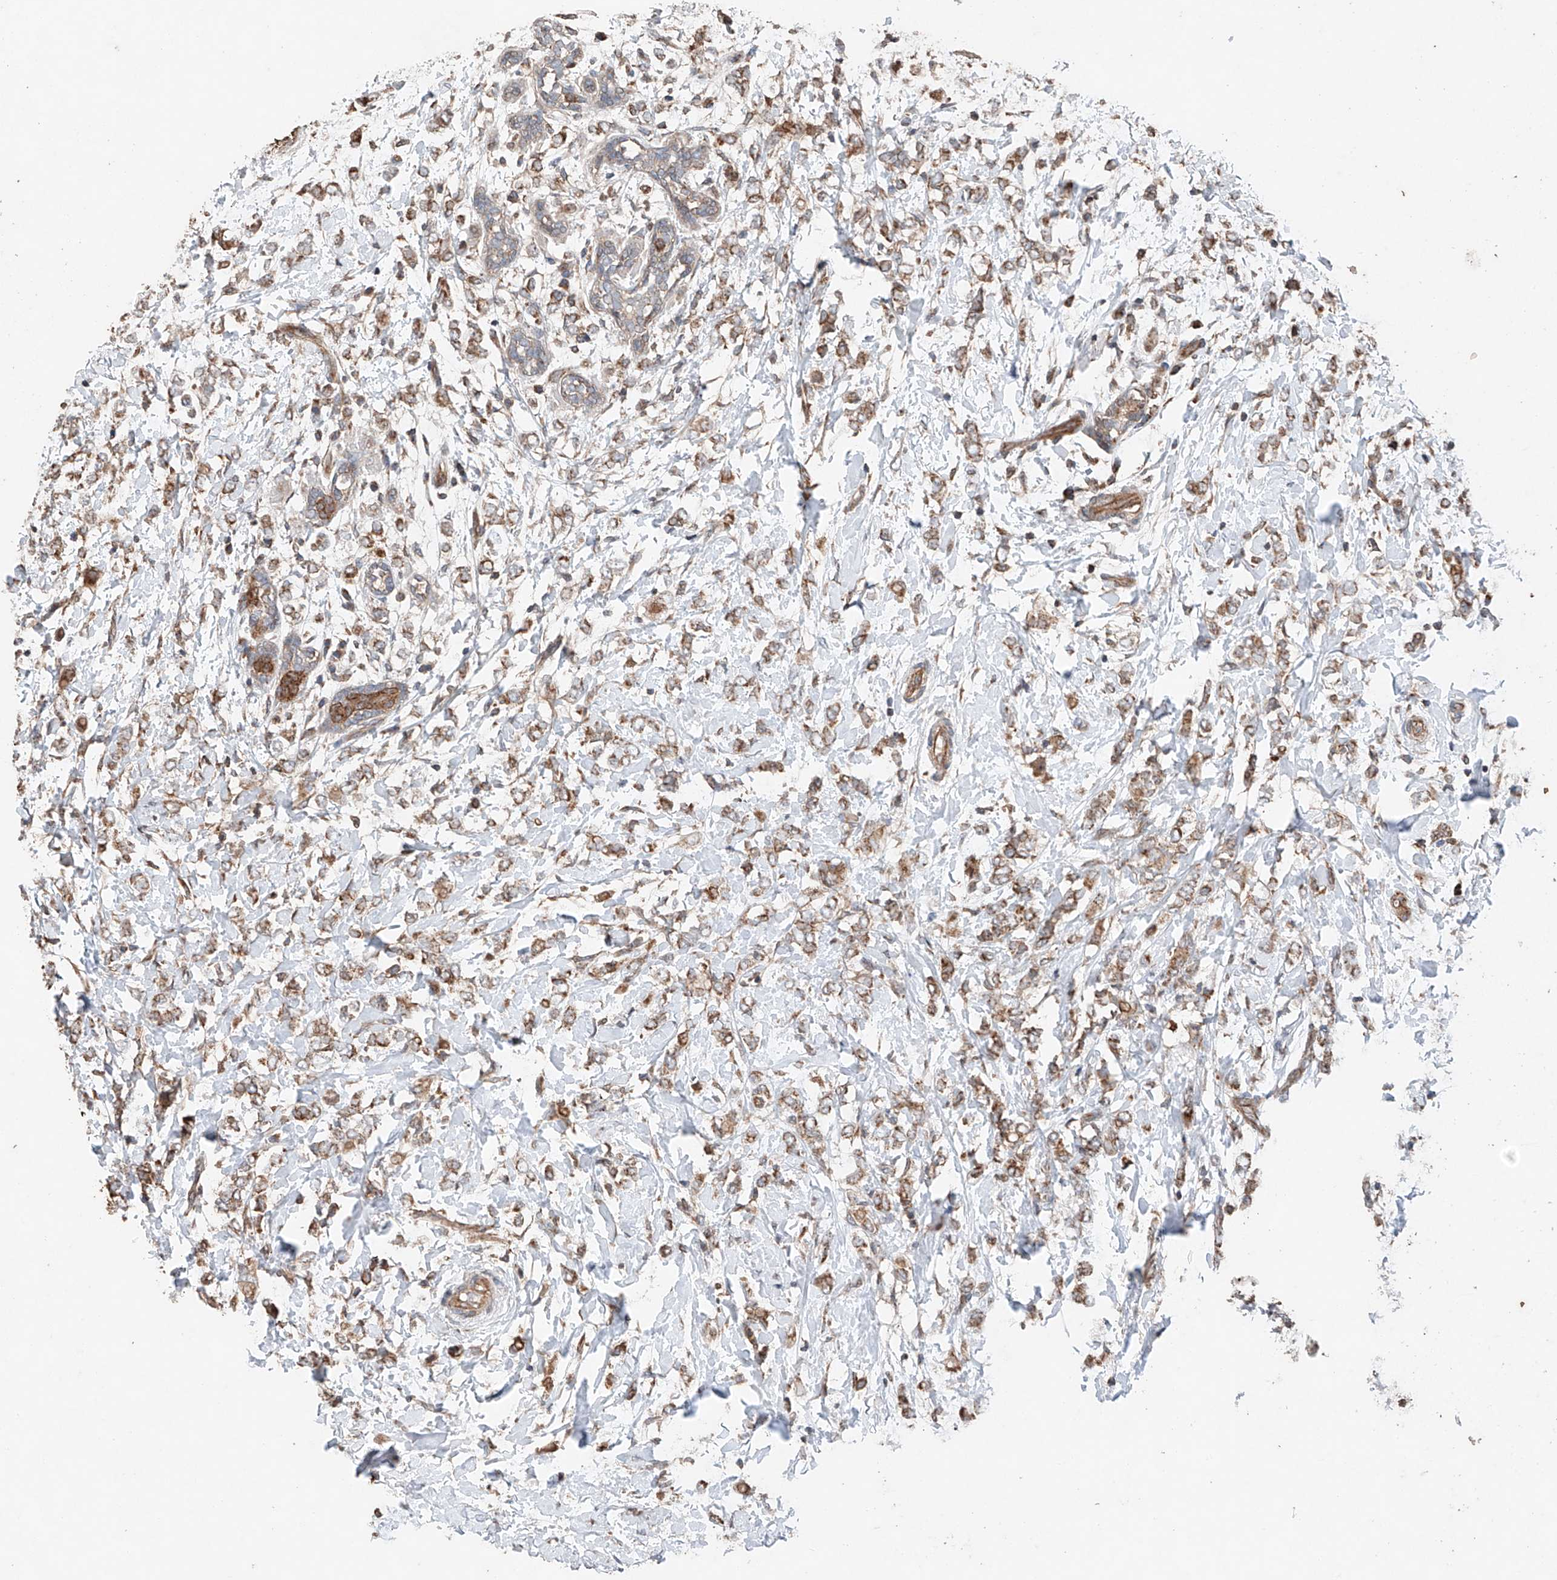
{"staining": {"intensity": "moderate", "quantity": ">75%", "location": "cytoplasmic/membranous"}, "tissue": "breast cancer", "cell_type": "Tumor cells", "image_type": "cancer", "snomed": [{"axis": "morphology", "description": "Normal tissue, NOS"}, {"axis": "morphology", "description": "Lobular carcinoma"}, {"axis": "topography", "description": "Breast"}], "caption": "Immunohistochemical staining of human breast lobular carcinoma exhibits medium levels of moderate cytoplasmic/membranous staining in approximately >75% of tumor cells.", "gene": "AP4B1", "patient": {"sex": "female", "age": 47}}